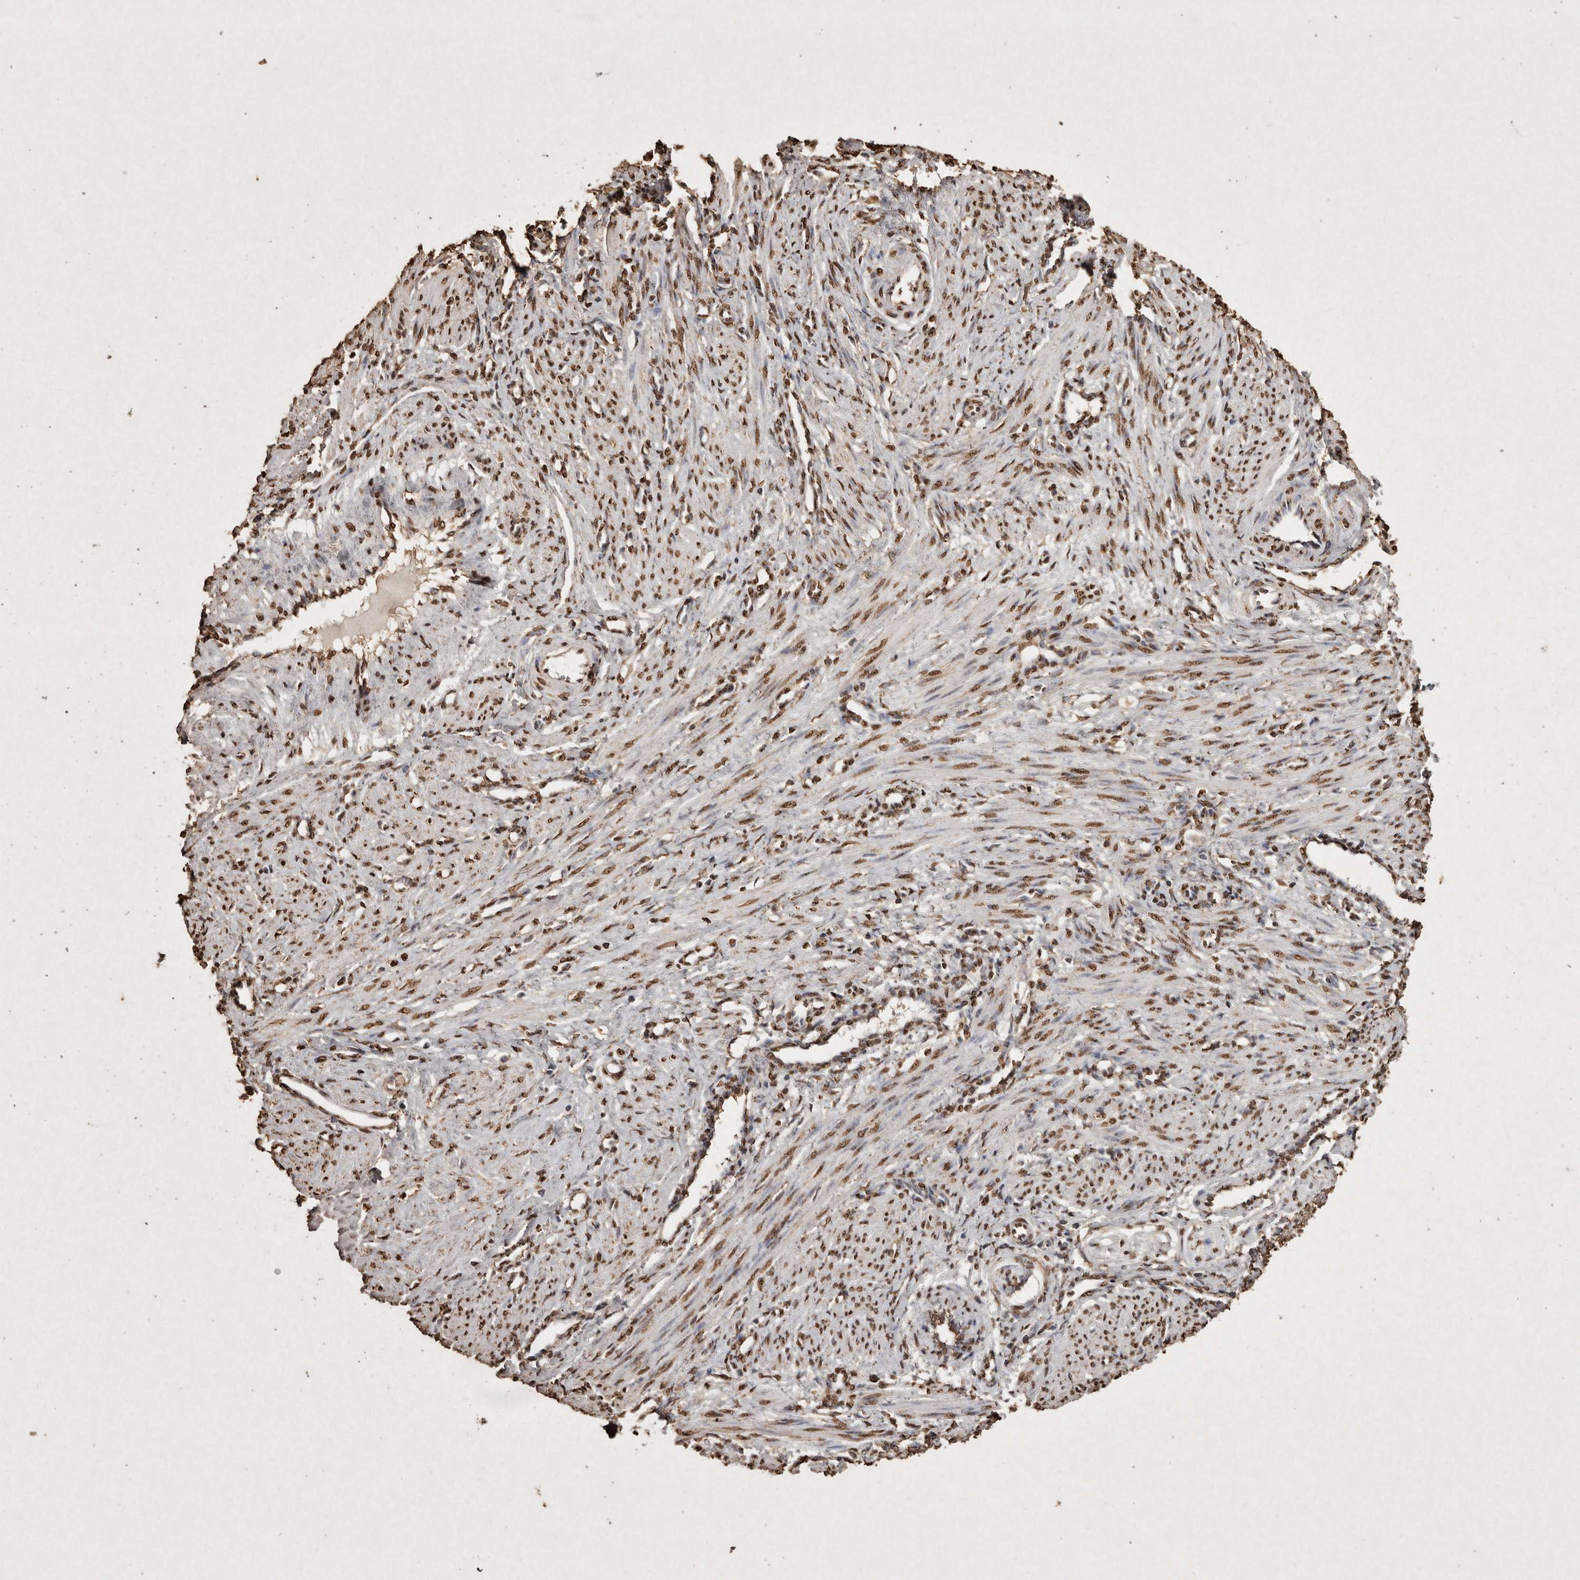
{"staining": {"intensity": "moderate", "quantity": ">75%", "location": "nuclear"}, "tissue": "smooth muscle", "cell_type": "Smooth muscle cells", "image_type": "normal", "snomed": [{"axis": "morphology", "description": "Normal tissue, NOS"}, {"axis": "topography", "description": "Endometrium"}], "caption": "Immunohistochemistry staining of benign smooth muscle, which reveals medium levels of moderate nuclear positivity in about >75% of smooth muscle cells indicating moderate nuclear protein expression. The staining was performed using DAB (3,3'-diaminobenzidine) (brown) for protein detection and nuclei were counterstained in hematoxylin (blue).", "gene": "FSTL3", "patient": {"sex": "female", "age": 33}}